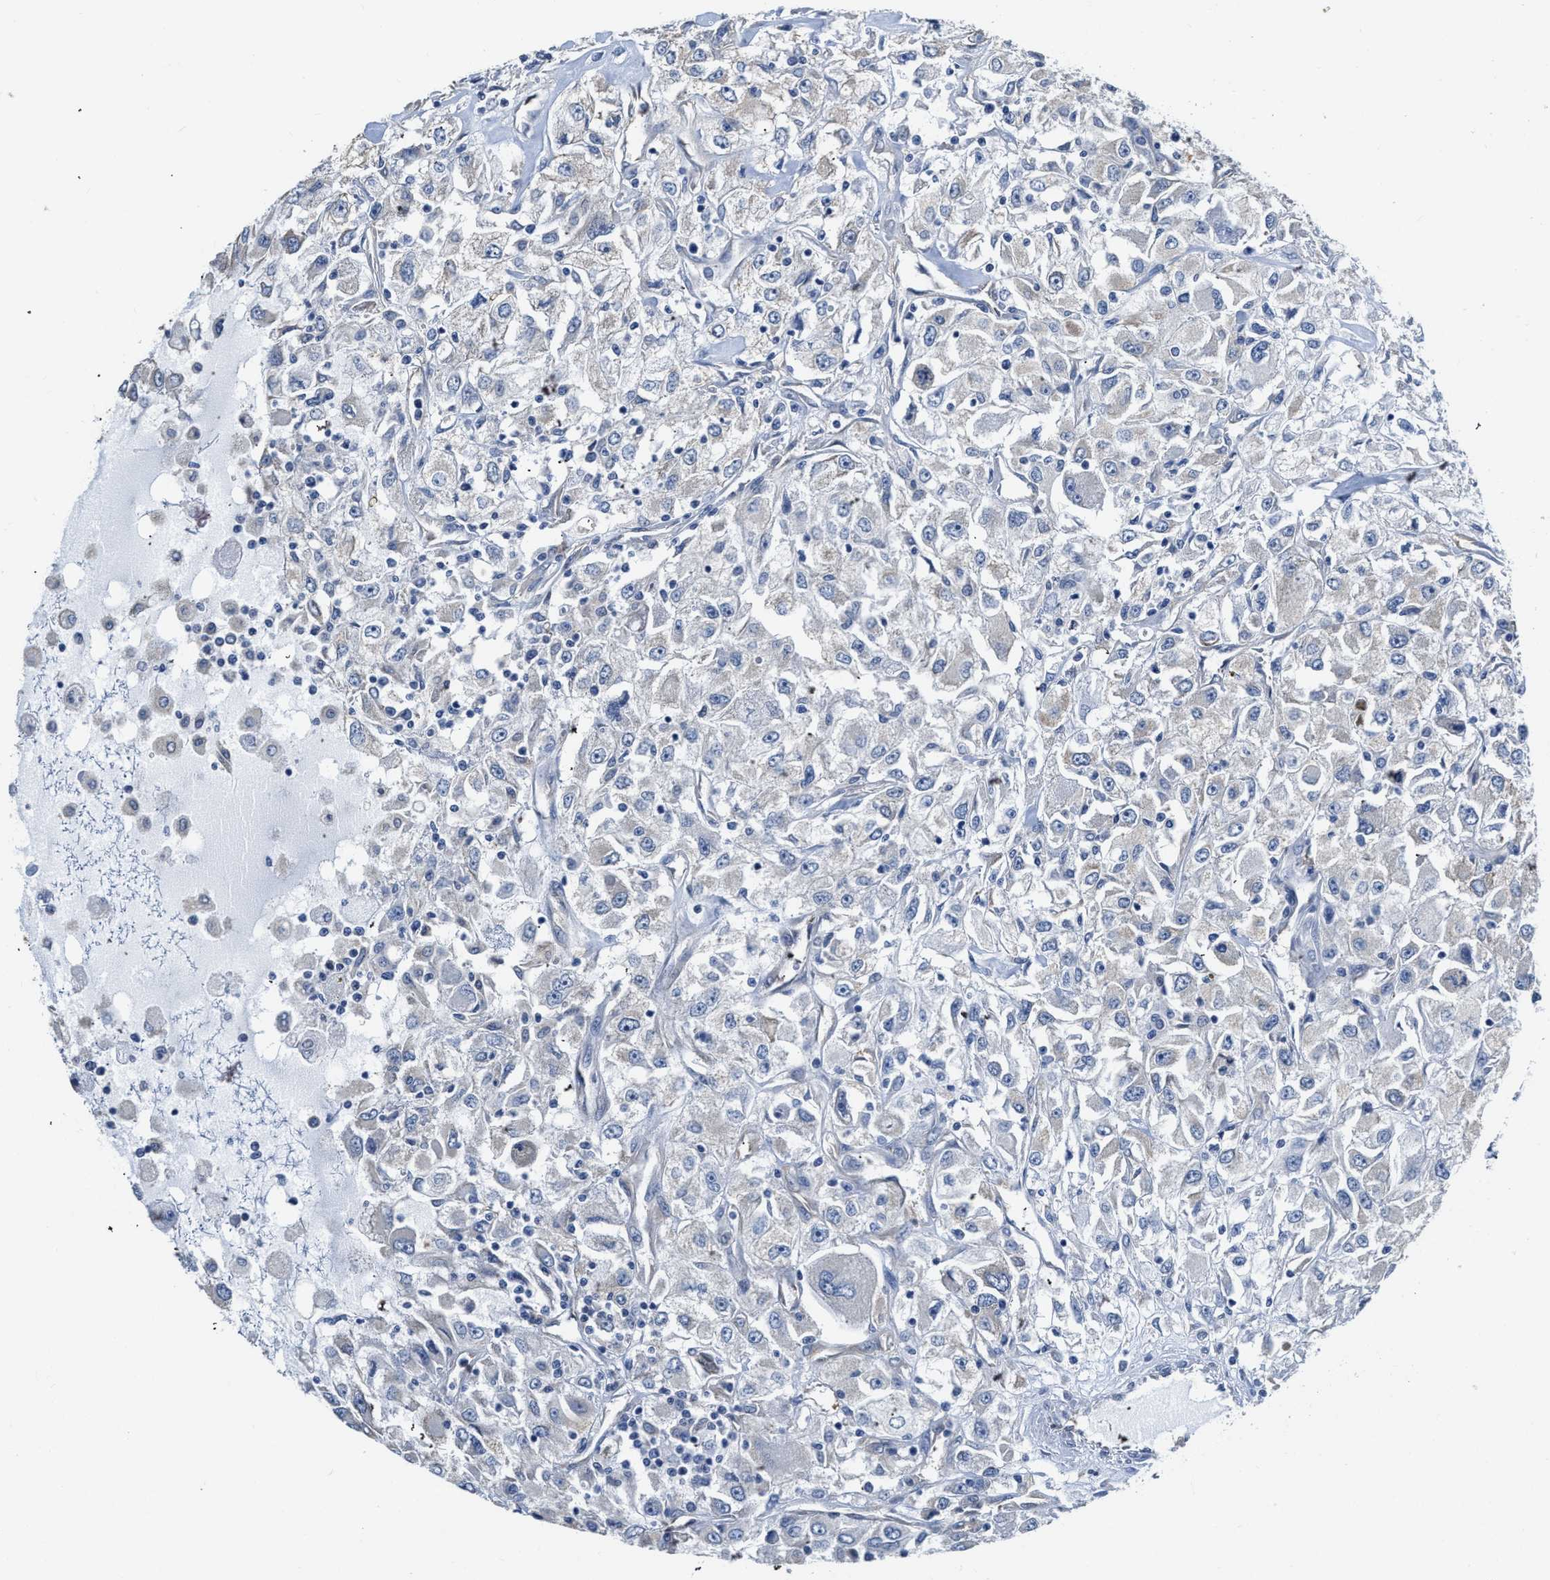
{"staining": {"intensity": "negative", "quantity": "none", "location": "none"}, "tissue": "renal cancer", "cell_type": "Tumor cells", "image_type": "cancer", "snomed": [{"axis": "morphology", "description": "Adenocarcinoma, NOS"}, {"axis": "topography", "description": "Kidney"}], "caption": "Micrograph shows no protein staining in tumor cells of renal cancer tissue.", "gene": "C22orf42", "patient": {"sex": "female", "age": 52}}